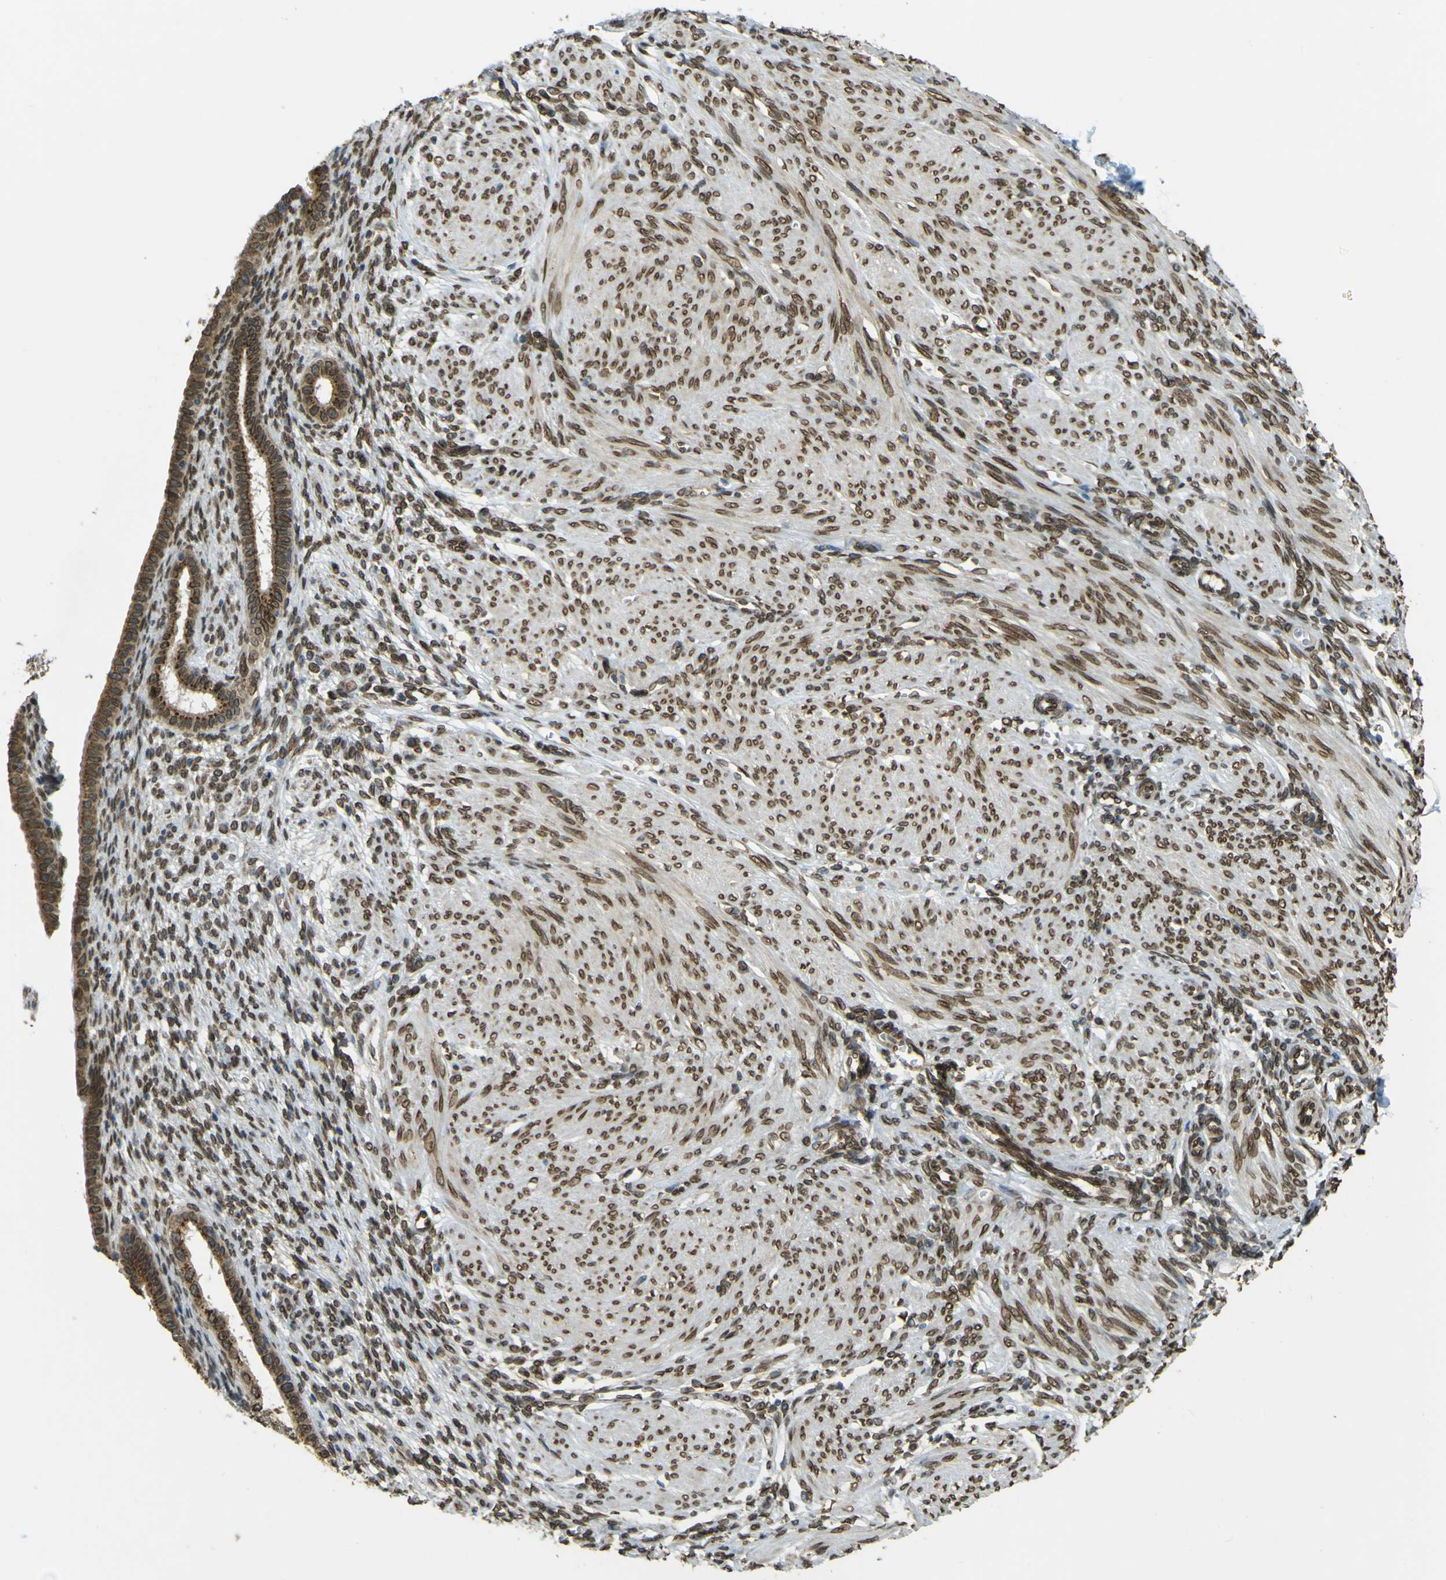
{"staining": {"intensity": "moderate", "quantity": ">75%", "location": "cytoplasmic/membranous,nuclear"}, "tissue": "endometrium", "cell_type": "Cells in endometrial stroma", "image_type": "normal", "snomed": [{"axis": "morphology", "description": "Normal tissue, NOS"}, {"axis": "topography", "description": "Endometrium"}], "caption": "A brown stain labels moderate cytoplasmic/membranous,nuclear expression of a protein in cells in endometrial stroma of unremarkable human endometrium. The protein of interest is stained brown, and the nuclei are stained in blue (DAB IHC with brightfield microscopy, high magnification).", "gene": "GALNT1", "patient": {"sex": "female", "age": 72}}